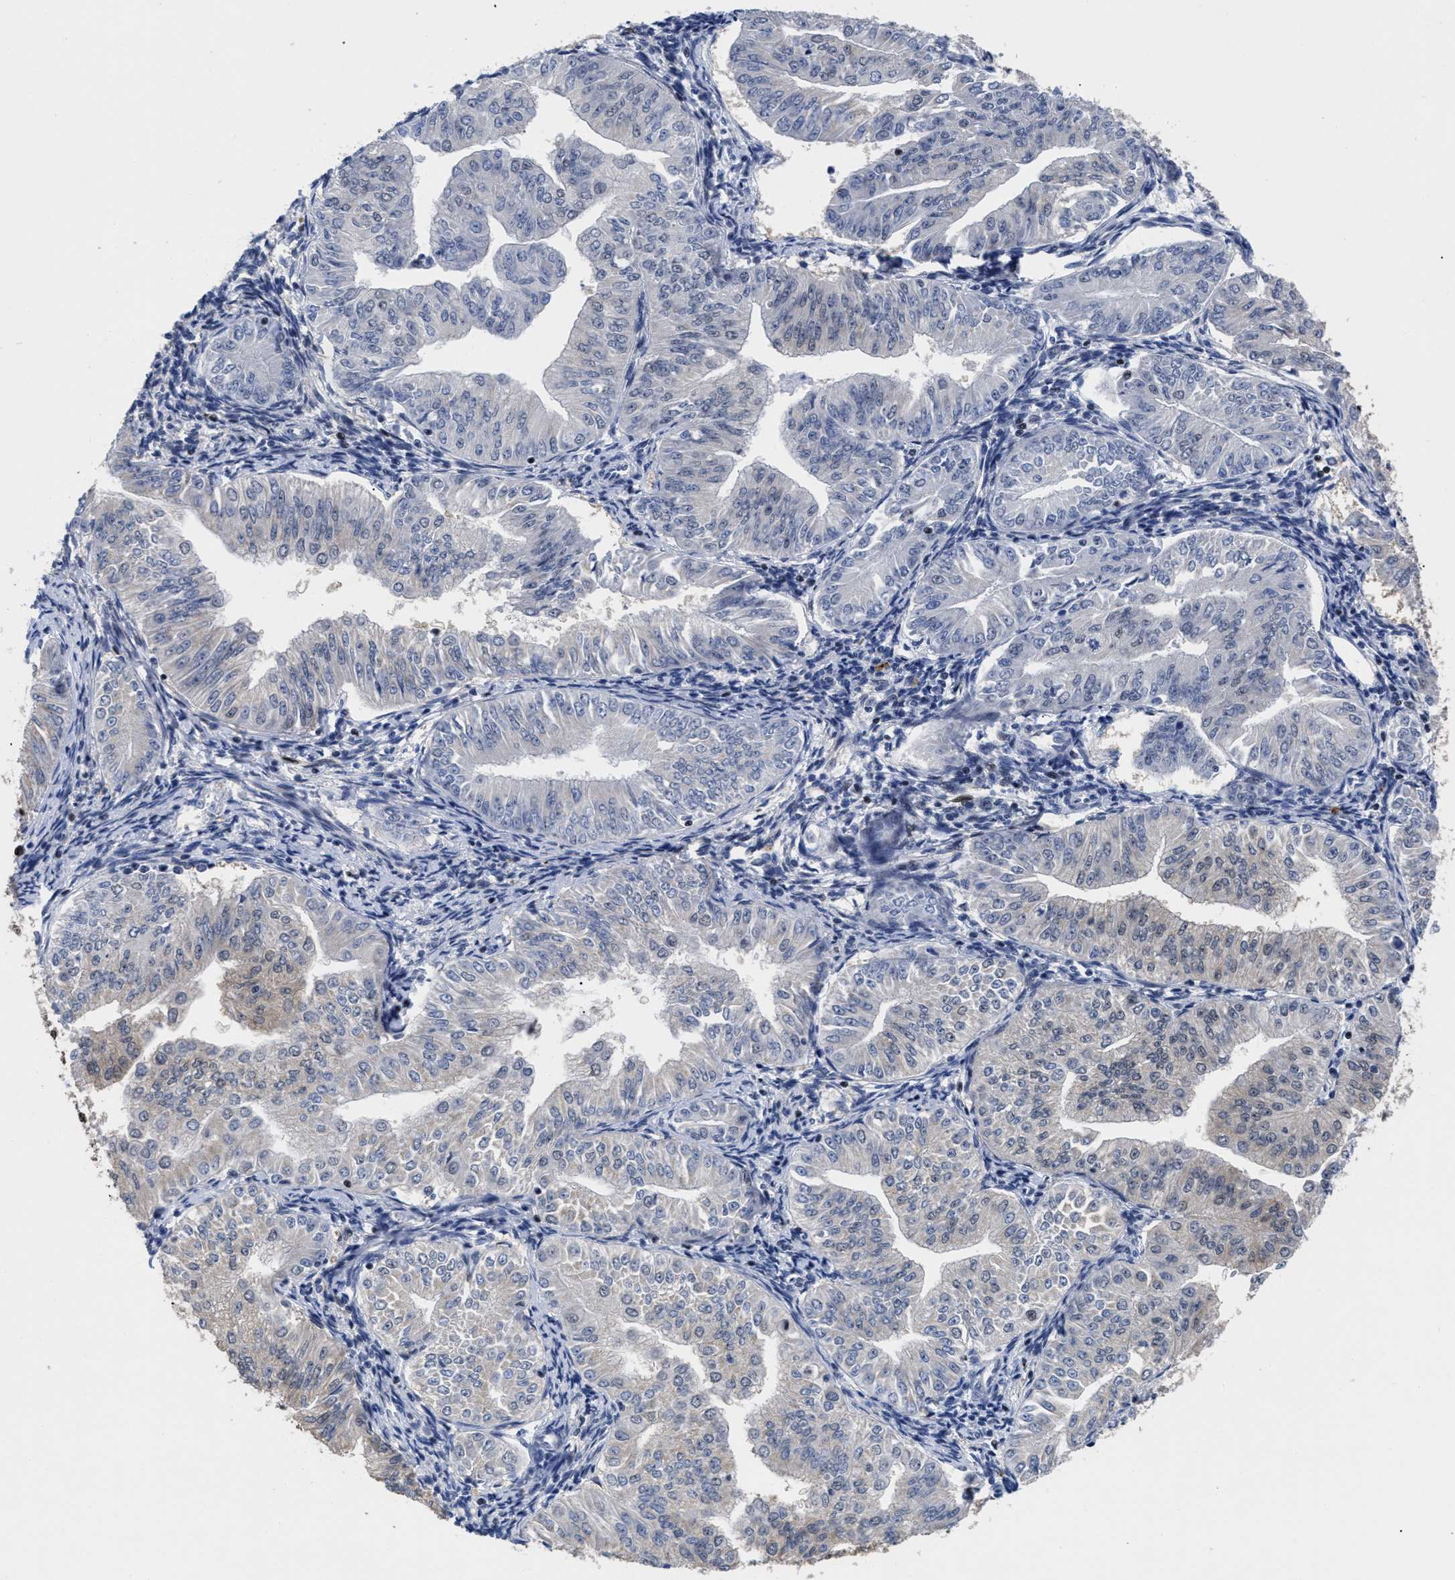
{"staining": {"intensity": "negative", "quantity": "none", "location": "none"}, "tissue": "endometrial cancer", "cell_type": "Tumor cells", "image_type": "cancer", "snomed": [{"axis": "morphology", "description": "Normal tissue, NOS"}, {"axis": "morphology", "description": "Adenocarcinoma, NOS"}, {"axis": "topography", "description": "Endometrium"}], "caption": "Adenocarcinoma (endometrial) was stained to show a protein in brown. There is no significant positivity in tumor cells.", "gene": "CALHM3", "patient": {"sex": "female", "age": 53}}